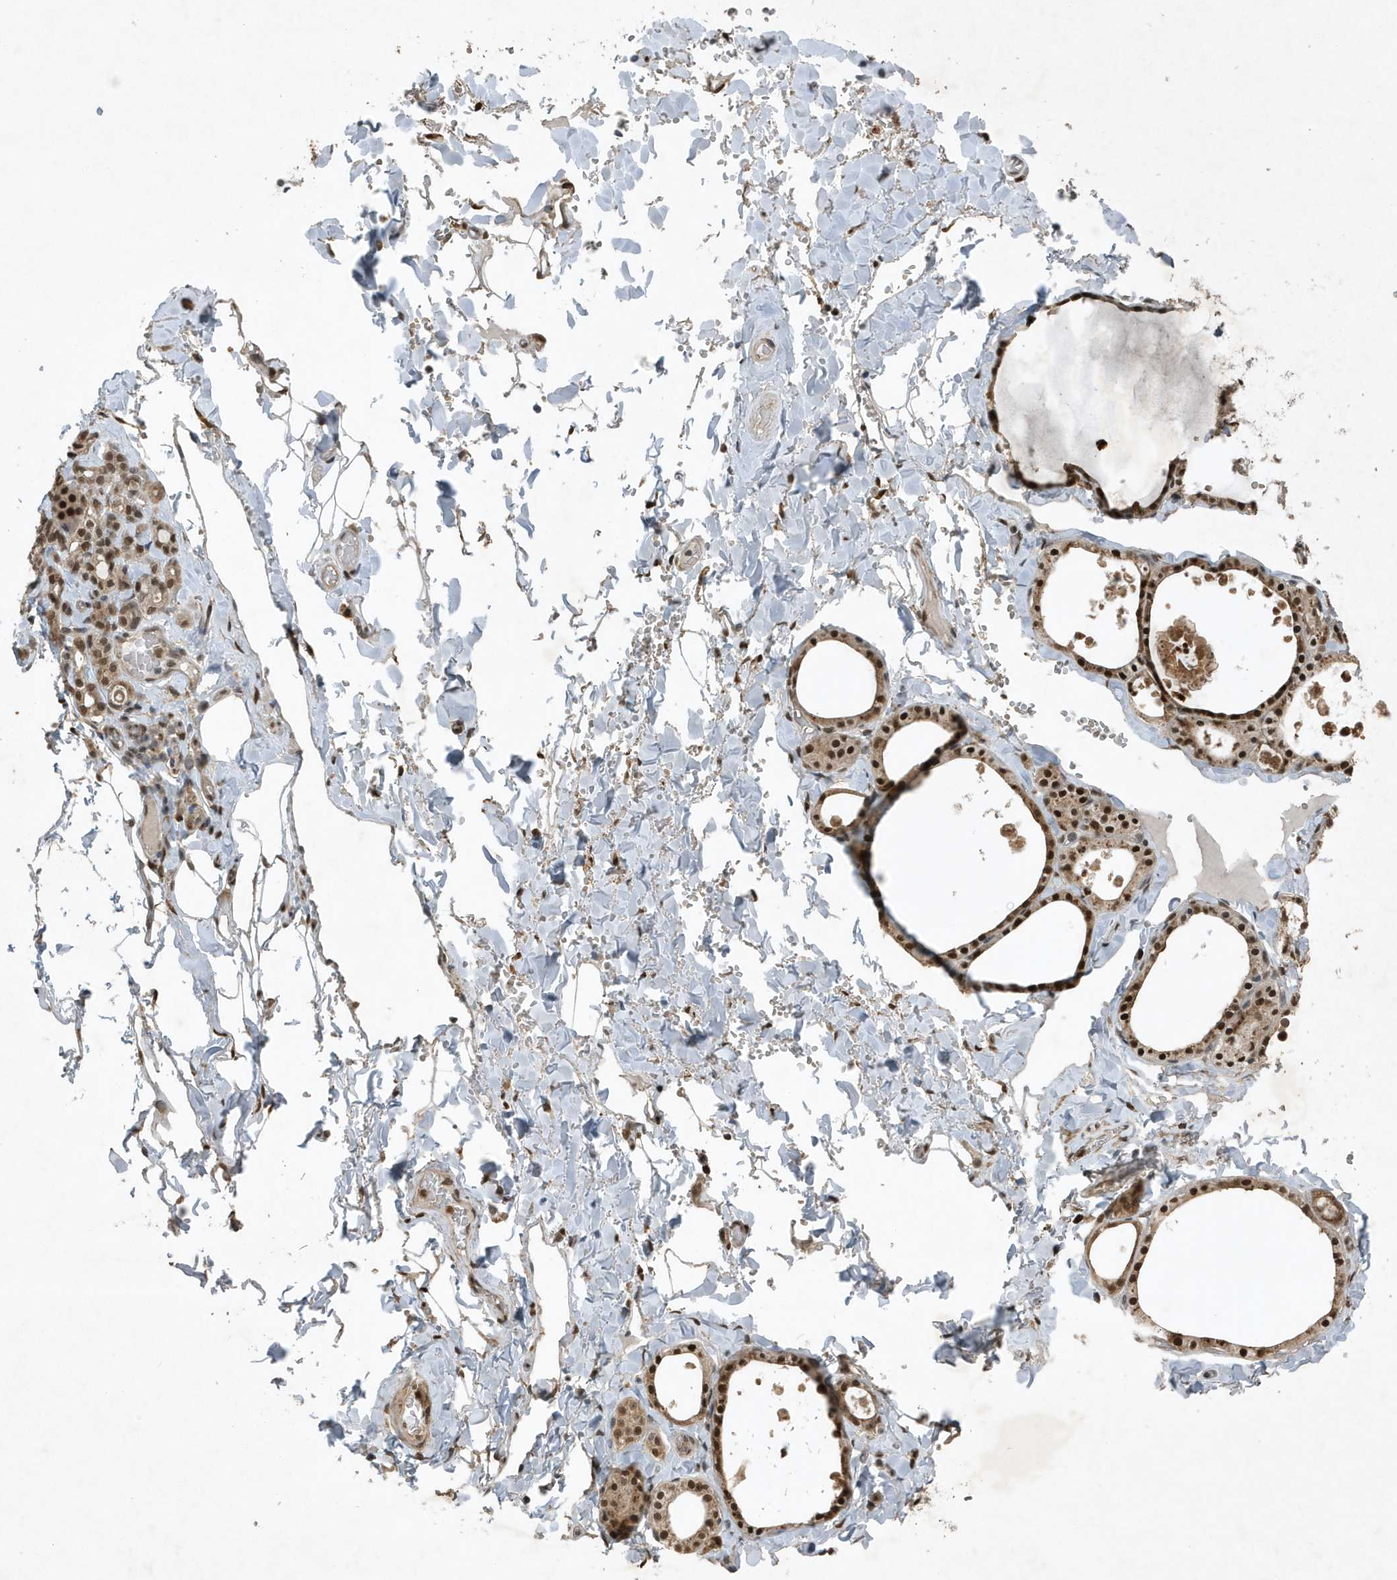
{"staining": {"intensity": "strong", "quantity": ">75%", "location": "cytoplasmic/membranous,nuclear"}, "tissue": "thyroid gland", "cell_type": "Glandular cells", "image_type": "normal", "snomed": [{"axis": "morphology", "description": "Normal tissue, NOS"}, {"axis": "topography", "description": "Thyroid gland"}], "caption": "Immunohistochemical staining of normal human thyroid gland displays >75% levels of strong cytoplasmic/membranous,nuclear protein staining in about >75% of glandular cells.", "gene": "HSPA1A", "patient": {"sex": "male", "age": 56}}